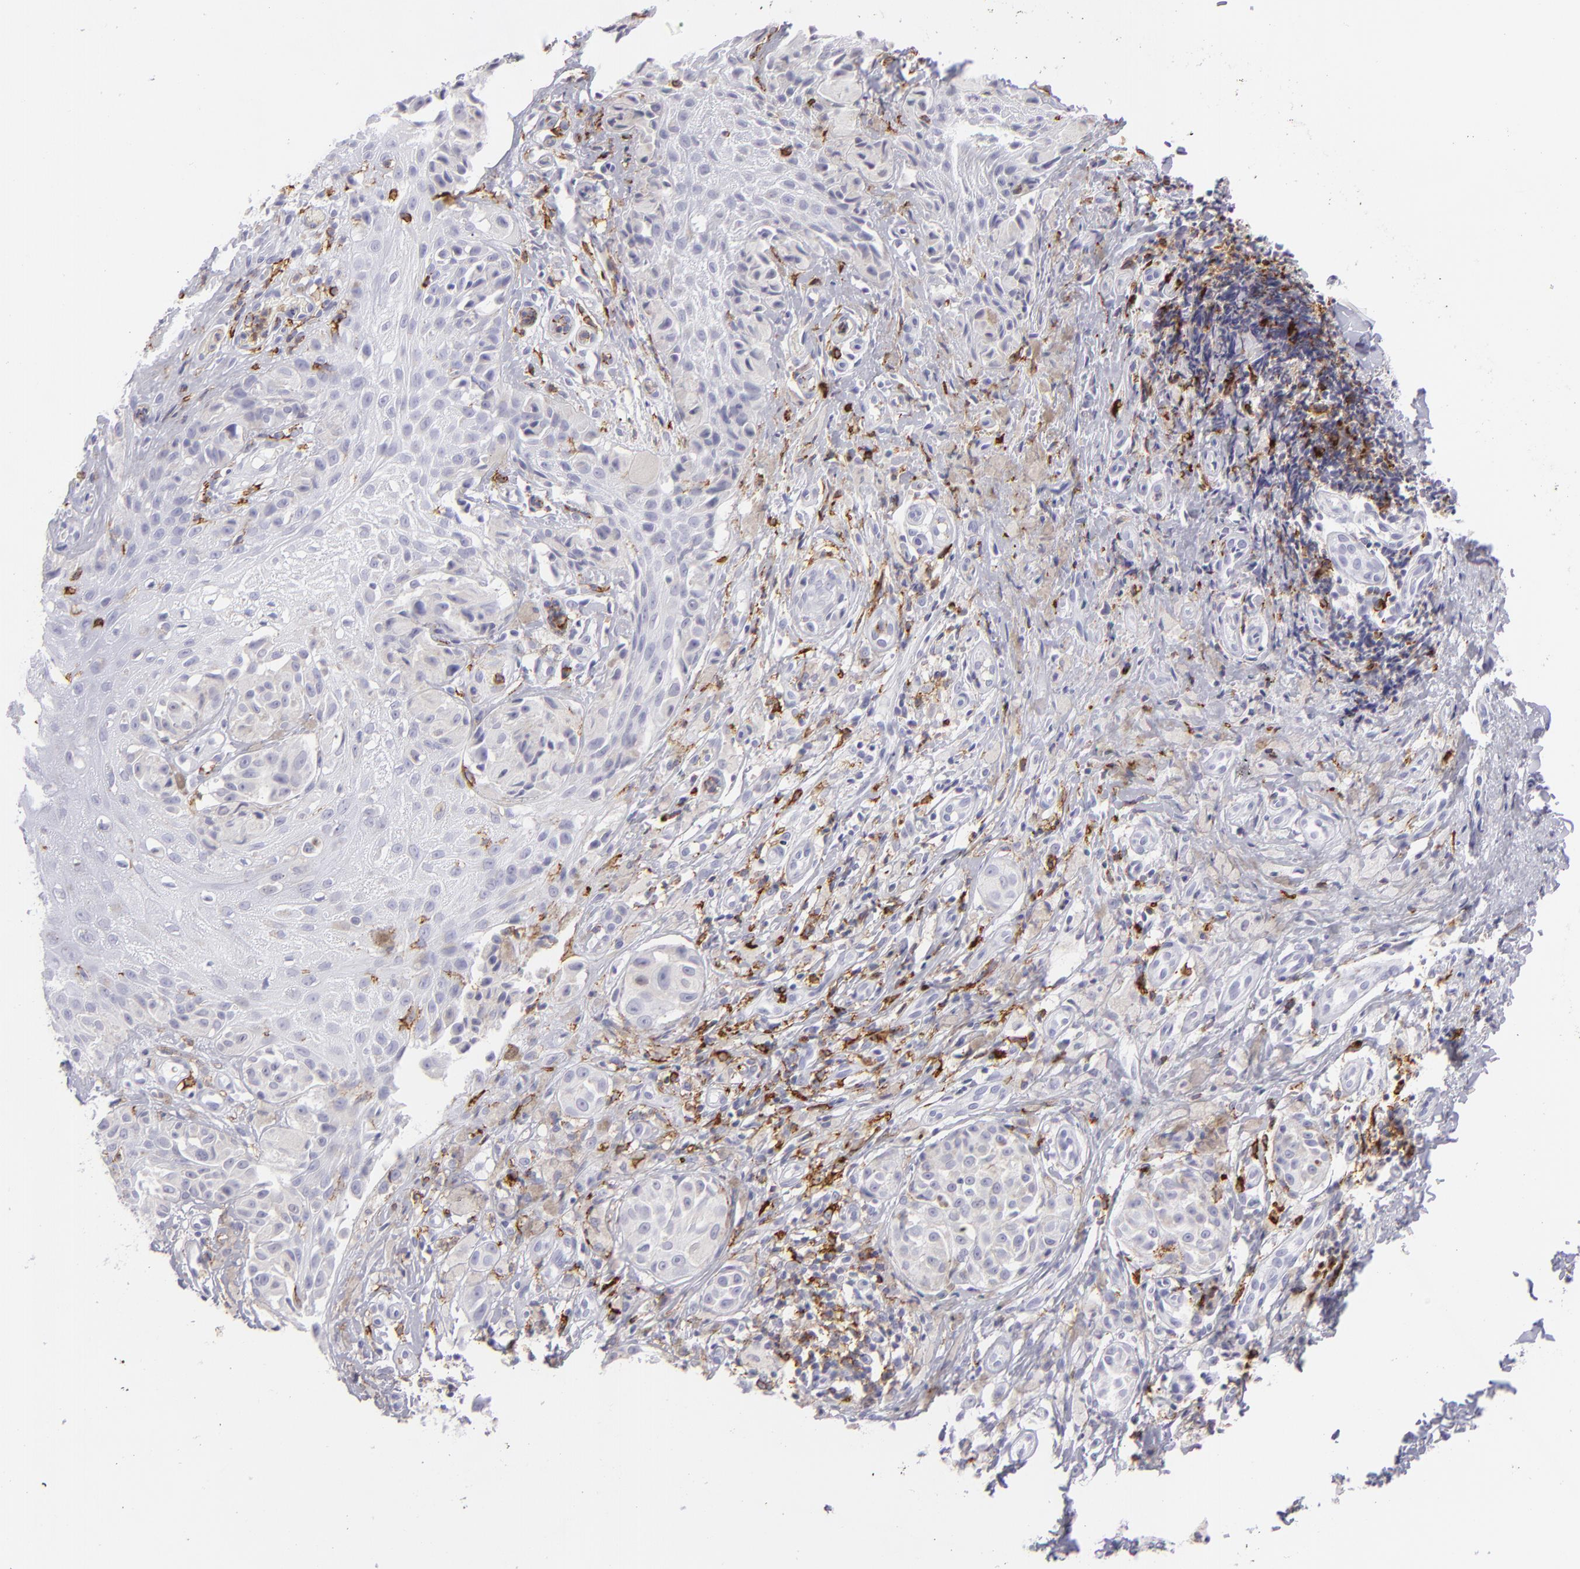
{"staining": {"intensity": "negative", "quantity": "none", "location": "none"}, "tissue": "melanoma", "cell_type": "Tumor cells", "image_type": "cancer", "snomed": [{"axis": "morphology", "description": "Malignant melanoma, NOS"}, {"axis": "topography", "description": "Skin"}], "caption": "This micrograph is of melanoma stained with immunohistochemistry to label a protein in brown with the nuclei are counter-stained blue. There is no positivity in tumor cells. Nuclei are stained in blue.", "gene": "SELPLG", "patient": {"sex": "male", "age": 67}}